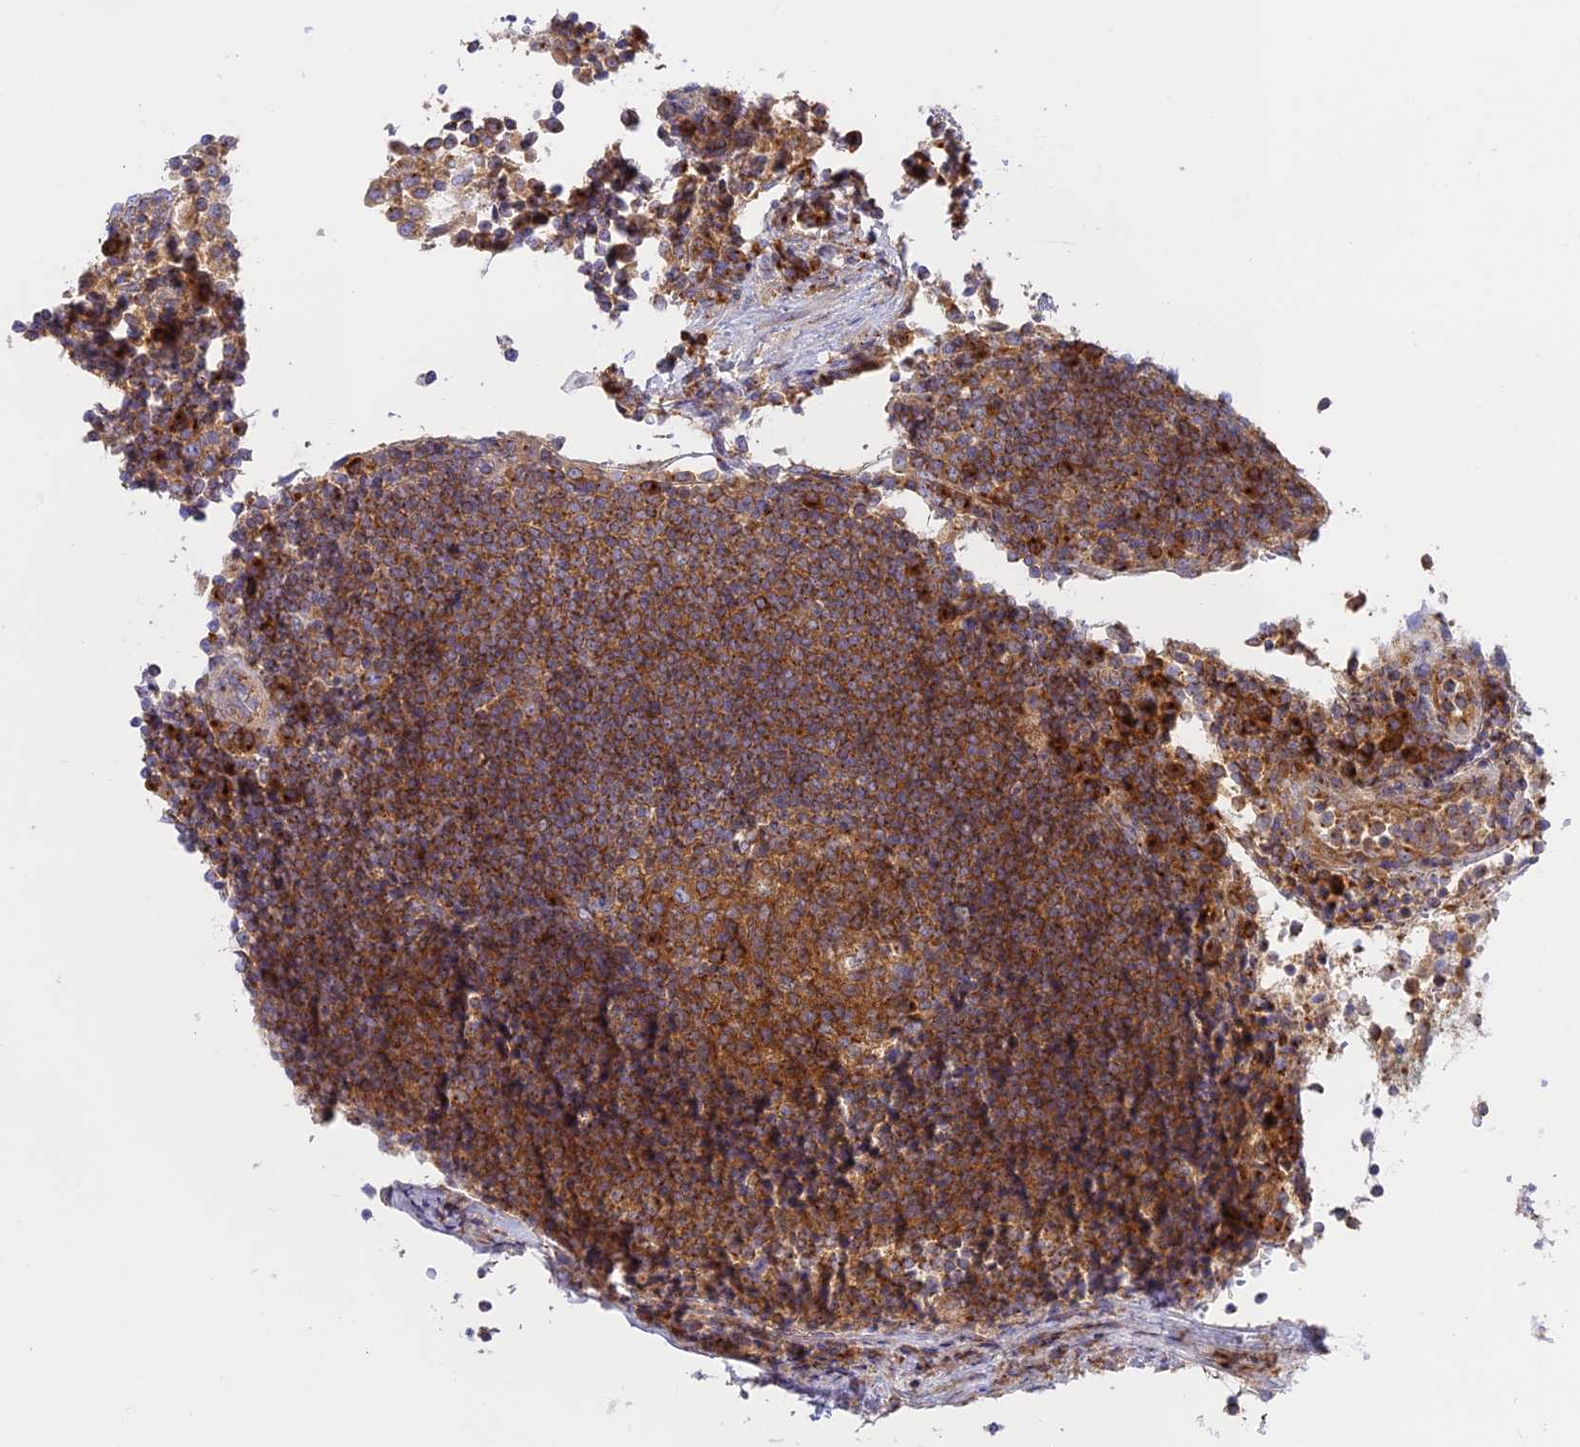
{"staining": {"intensity": "strong", "quantity": ">75%", "location": "cytoplasmic/membranous"}, "tissue": "lymph node", "cell_type": "Germinal center cells", "image_type": "normal", "snomed": [{"axis": "morphology", "description": "Normal tissue, NOS"}, {"axis": "topography", "description": "Lymph node"}], "caption": "Protein staining by immunohistochemistry (IHC) demonstrates strong cytoplasmic/membranous staining in approximately >75% of germinal center cells in benign lymph node.", "gene": "GOLGA3", "patient": {"sex": "female", "age": 53}}